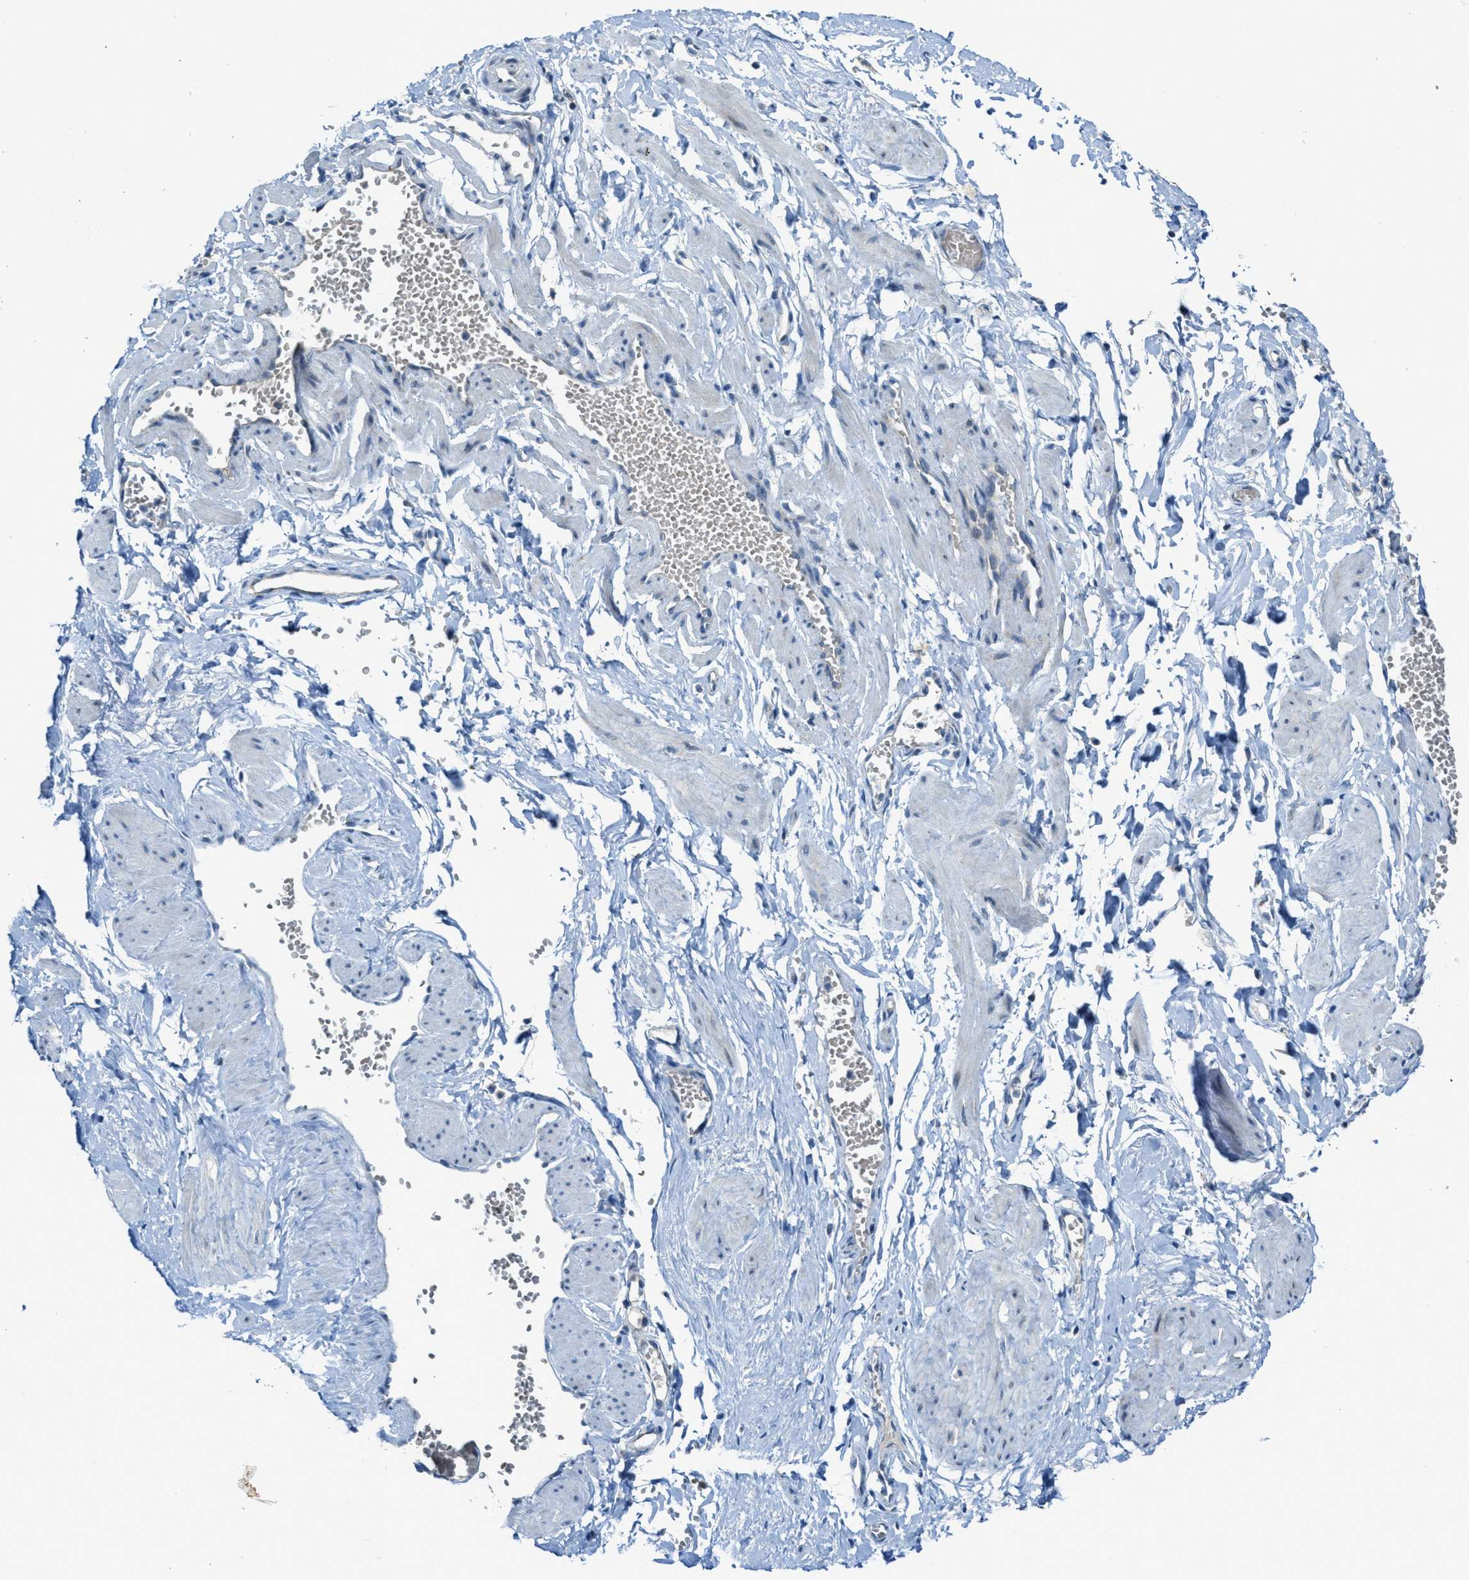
{"staining": {"intensity": "negative", "quantity": "none", "location": "none"}, "tissue": "adipose tissue", "cell_type": "Adipocytes", "image_type": "normal", "snomed": [{"axis": "morphology", "description": "Normal tissue, NOS"}, {"axis": "topography", "description": "Soft tissue"}, {"axis": "topography", "description": "Vascular tissue"}], "caption": "The immunohistochemistry (IHC) micrograph has no significant expression in adipocytes of adipose tissue. (DAB IHC, high magnification).", "gene": "CDON", "patient": {"sex": "female", "age": 35}}